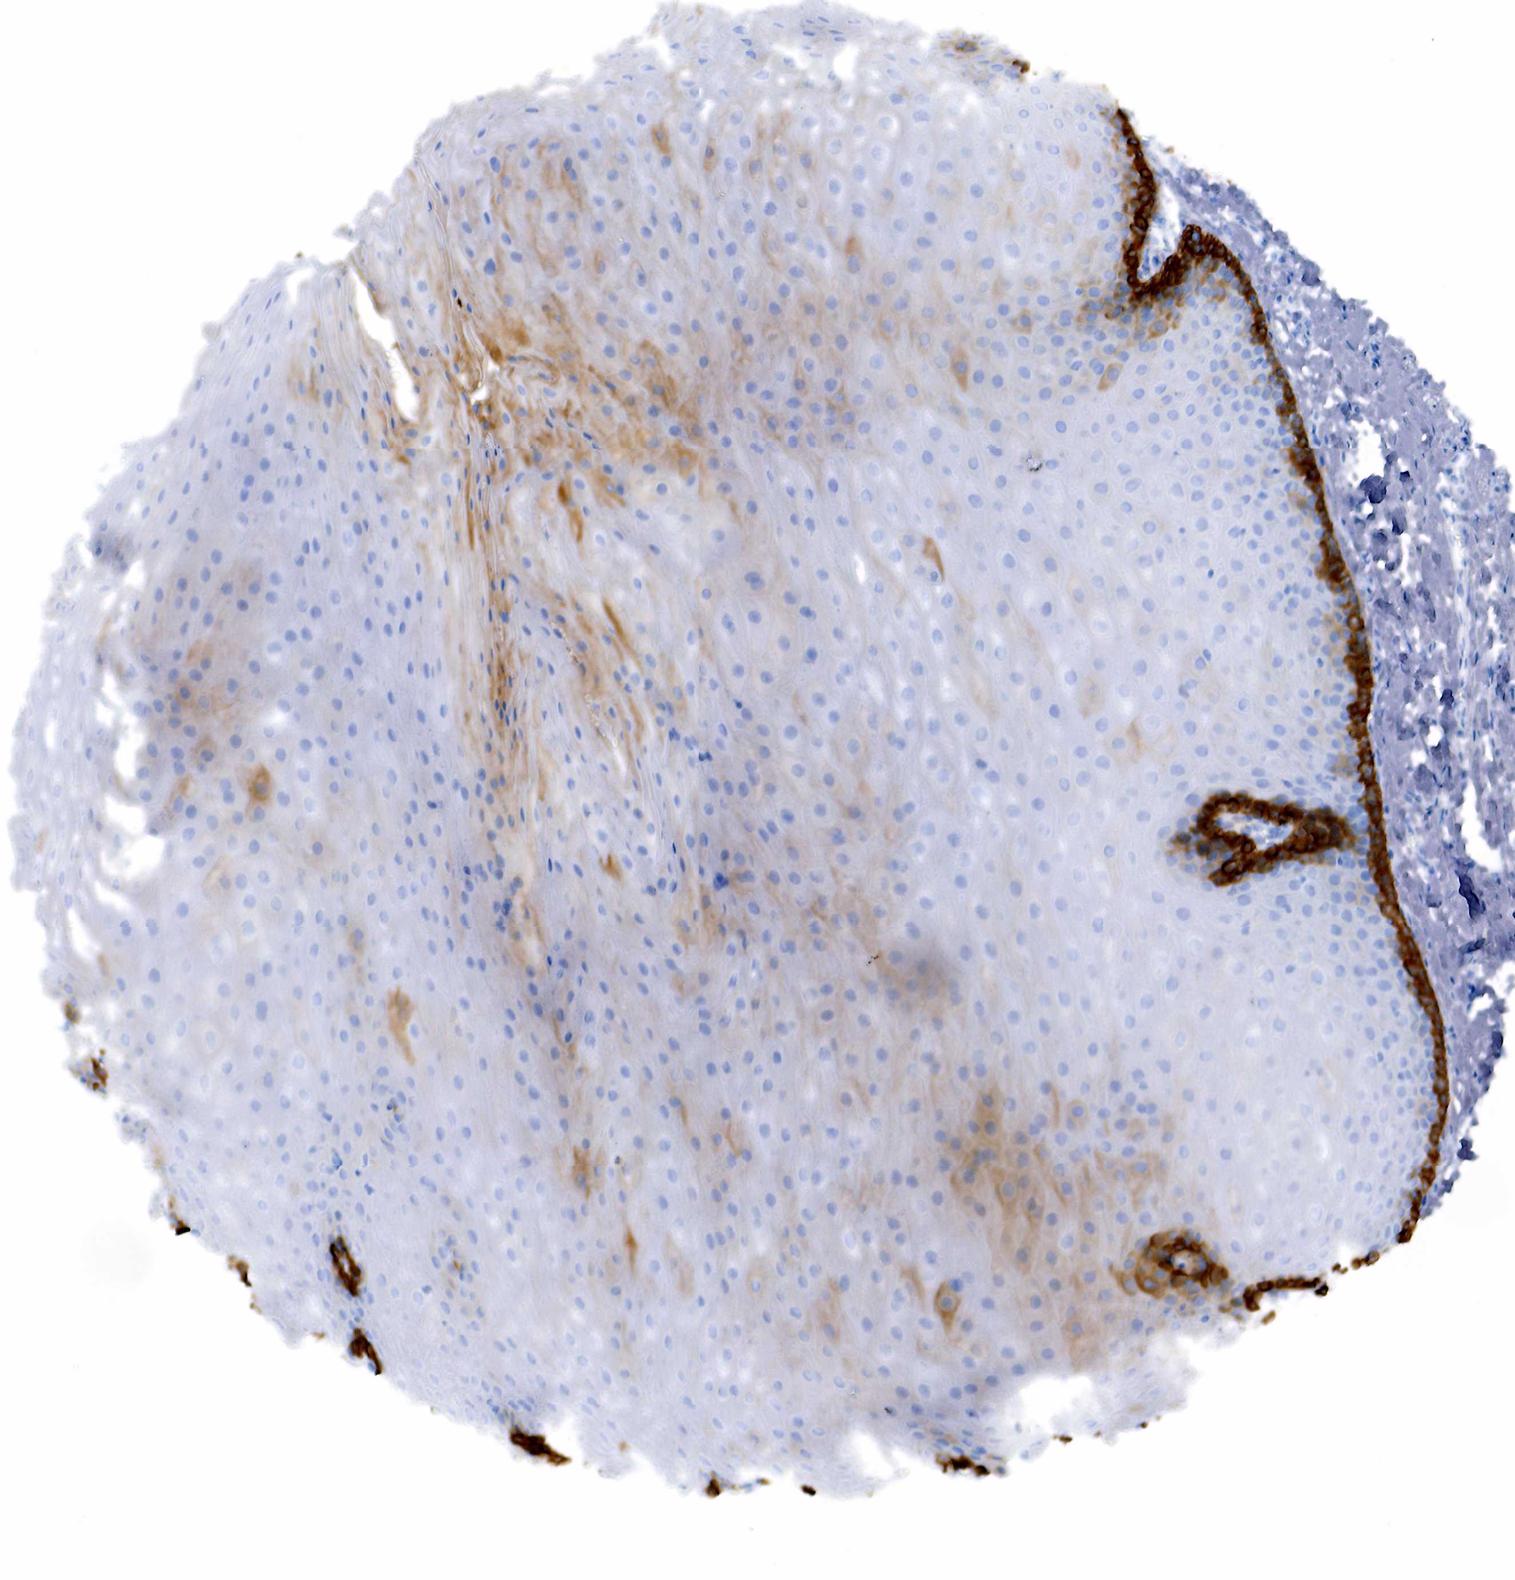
{"staining": {"intensity": "strong", "quantity": "<25%", "location": "cytoplasmic/membranous"}, "tissue": "esophagus", "cell_type": "Squamous epithelial cells", "image_type": "normal", "snomed": [{"axis": "morphology", "description": "Normal tissue, NOS"}, {"axis": "topography", "description": "Esophagus"}], "caption": "A high-resolution micrograph shows immunohistochemistry staining of benign esophagus, which reveals strong cytoplasmic/membranous positivity in approximately <25% of squamous epithelial cells.", "gene": "KRT19", "patient": {"sex": "male", "age": 70}}